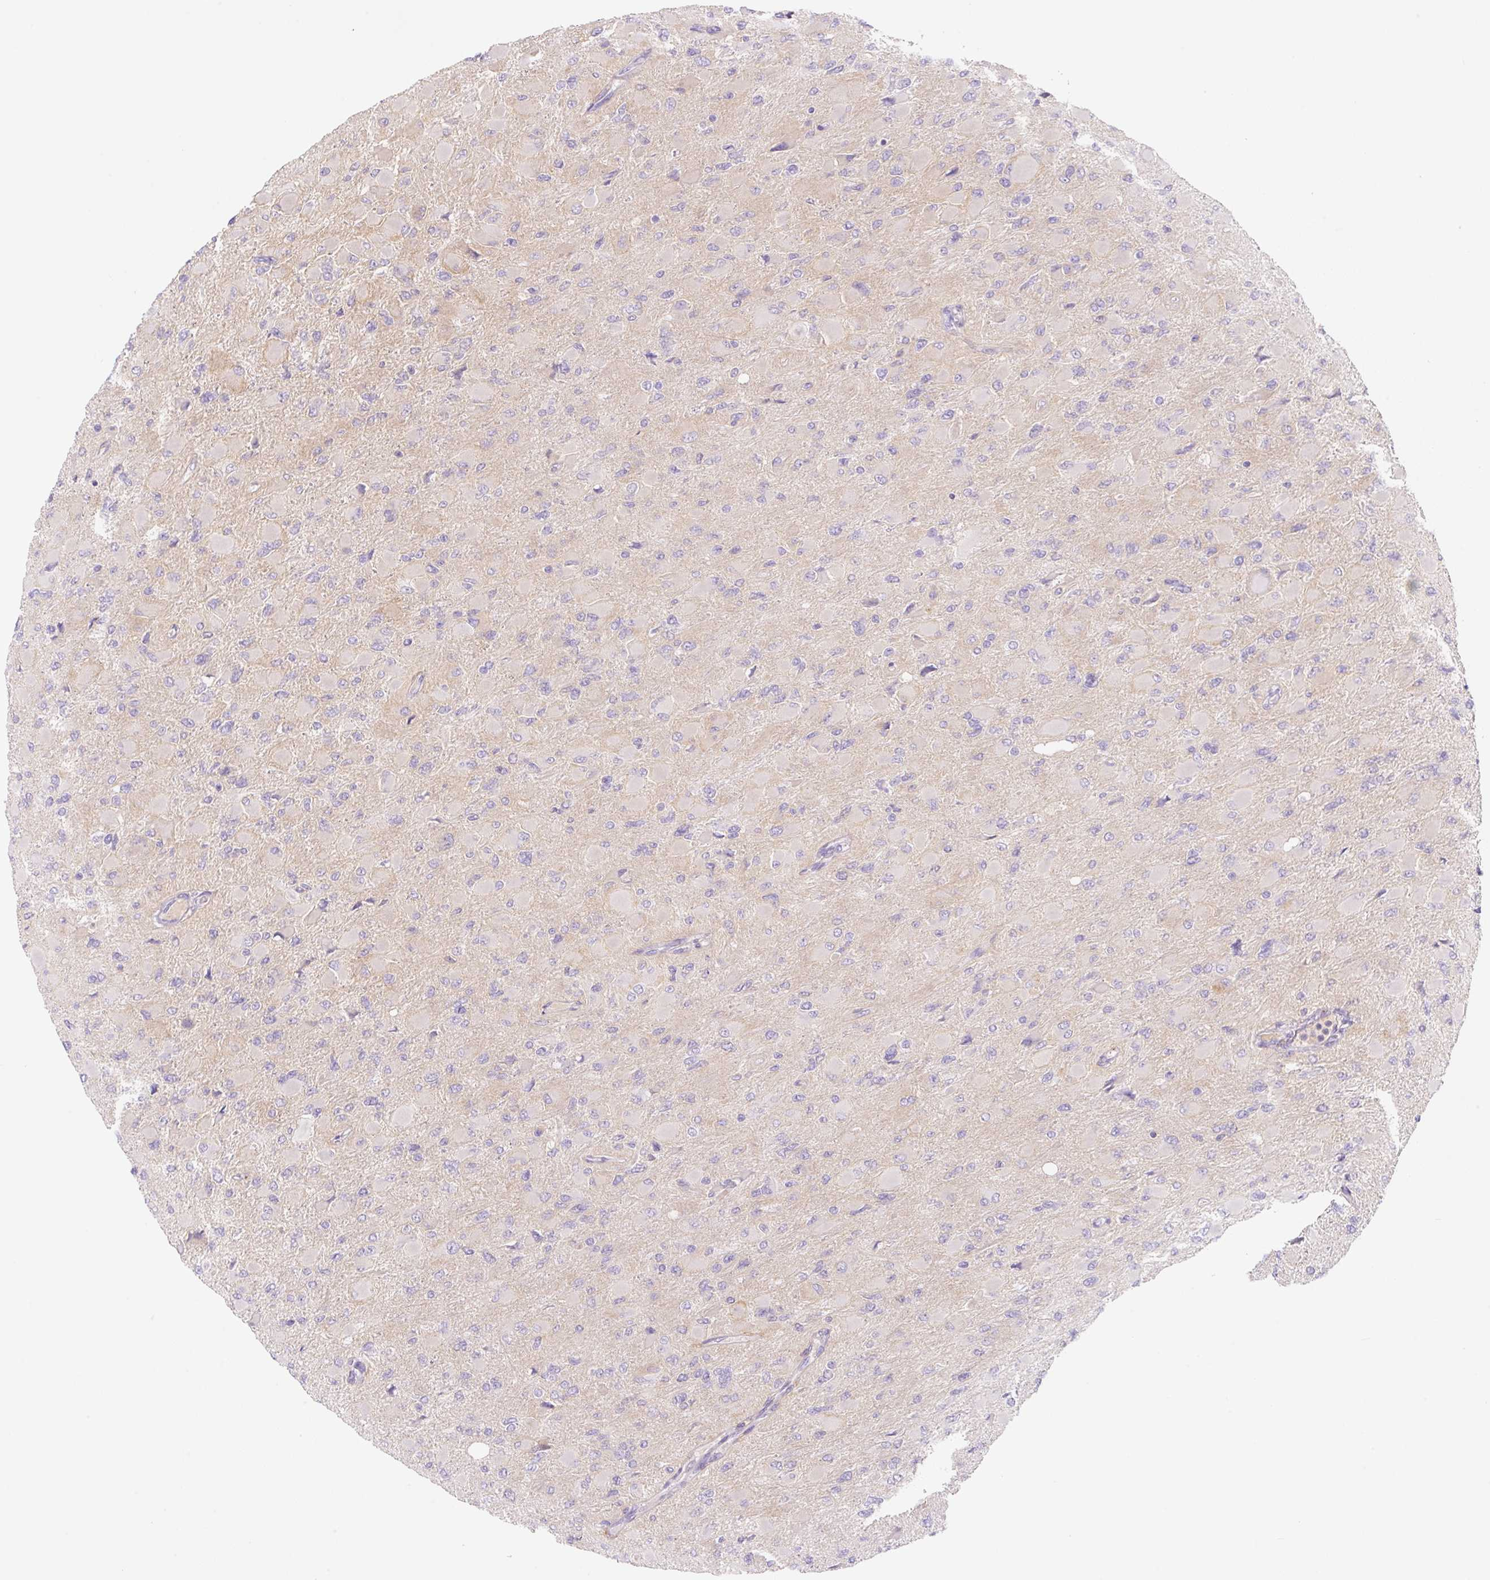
{"staining": {"intensity": "negative", "quantity": "none", "location": "none"}, "tissue": "glioma", "cell_type": "Tumor cells", "image_type": "cancer", "snomed": [{"axis": "morphology", "description": "Glioma, malignant, High grade"}, {"axis": "topography", "description": "Cerebral cortex"}], "caption": "Tumor cells show no significant positivity in glioma. (DAB (3,3'-diaminobenzidine) IHC visualized using brightfield microscopy, high magnification).", "gene": "LYVE1", "patient": {"sex": "female", "age": 36}}